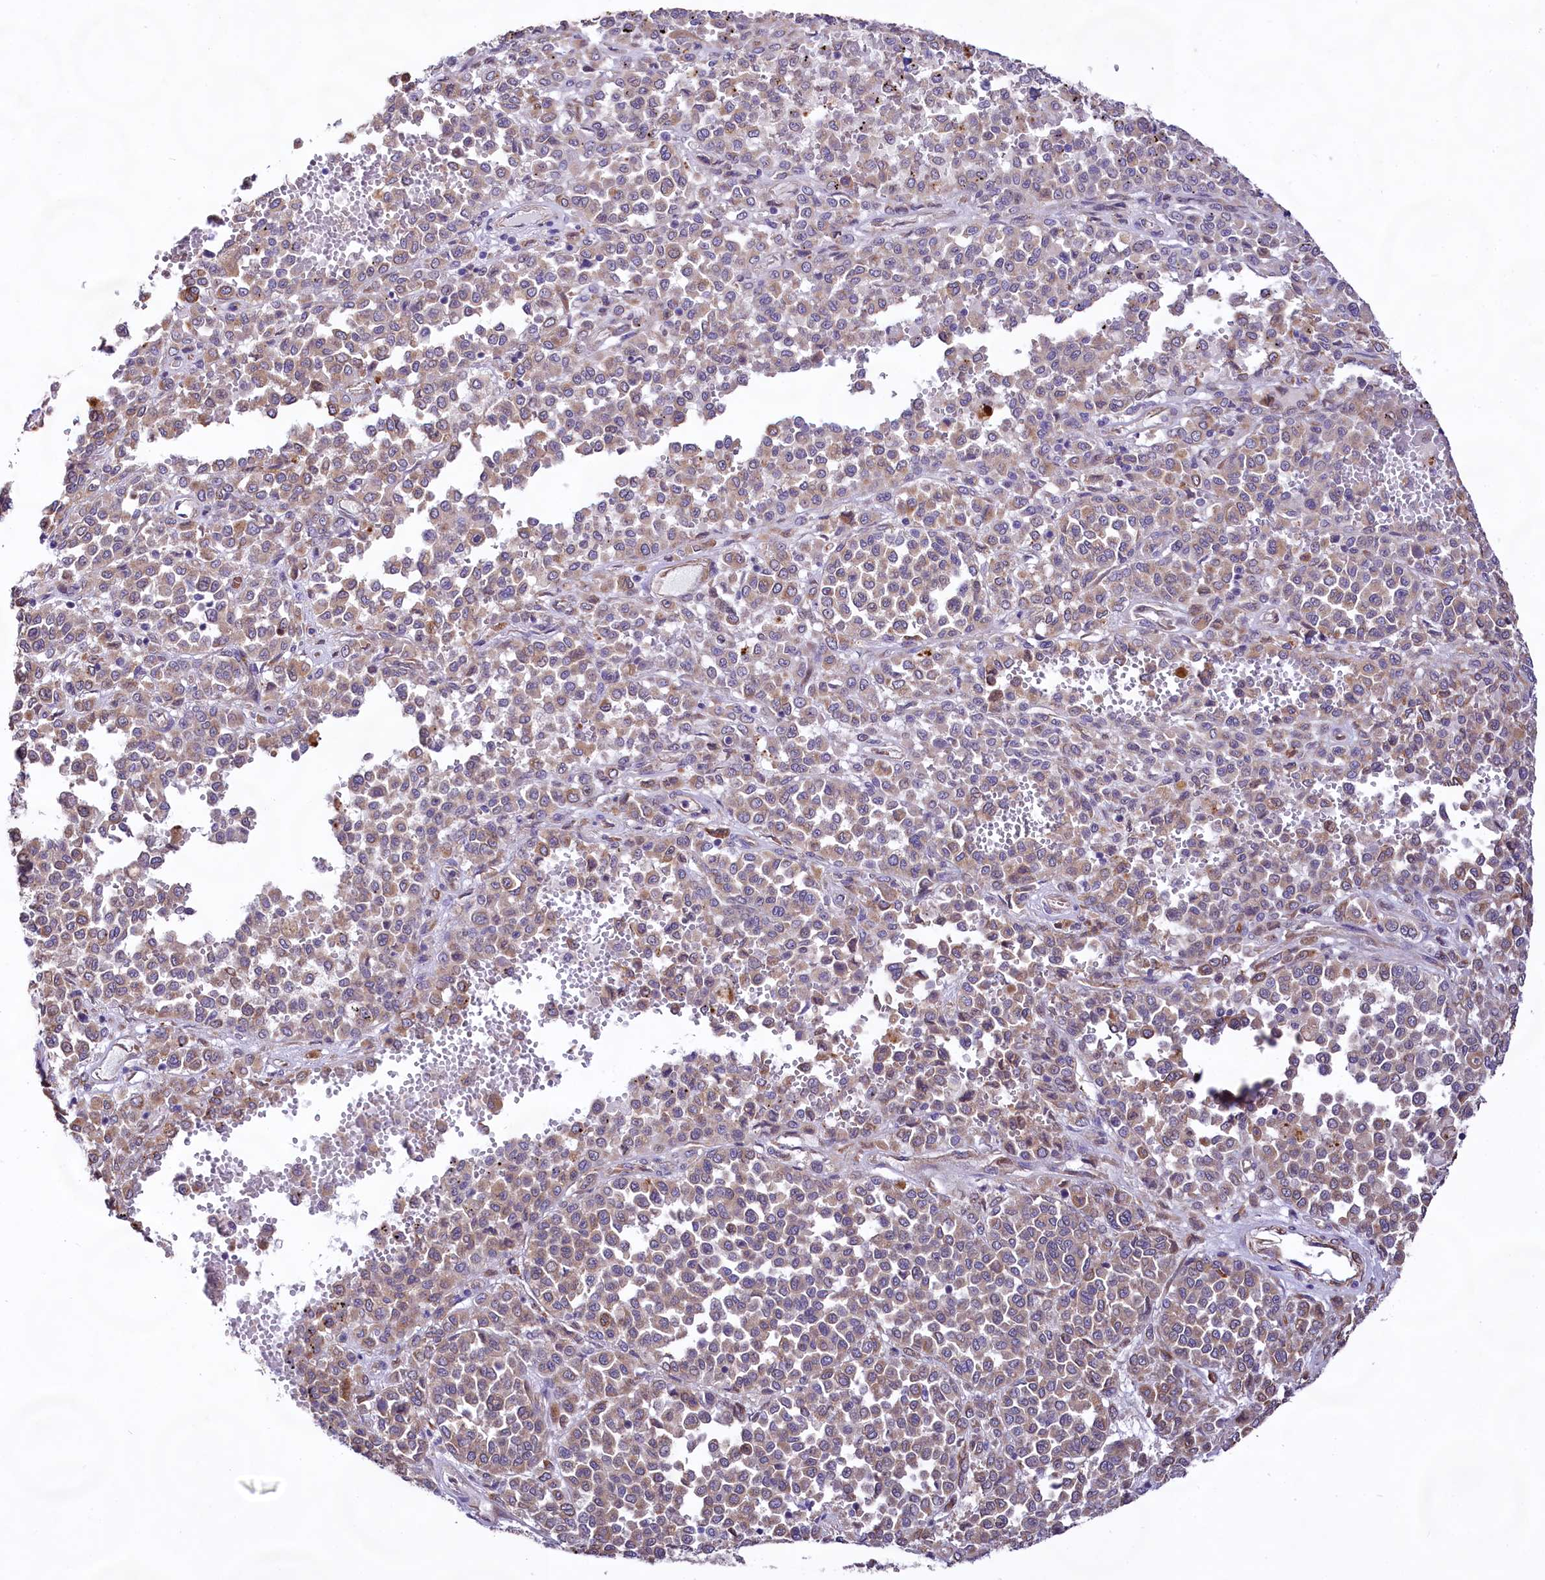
{"staining": {"intensity": "weak", "quantity": "25%-75%", "location": "cytoplasmic/membranous"}, "tissue": "melanoma", "cell_type": "Tumor cells", "image_type": "cancer", "snomed": [{"axis": "morphology", "description": "Malignant melanoma, Metastatic site"}, {"axis": "topography", "description": "Pancreas"}], "caption": "Immunohistochemistry (IHC) of human malignant melanoma (metastatic site) shows low levels of weak cytoplasmic/membranous expression in approximately 25%-75% of tumor cells.", "gene": "VPS11", "patient": {"sex": "female", "age": 30}}